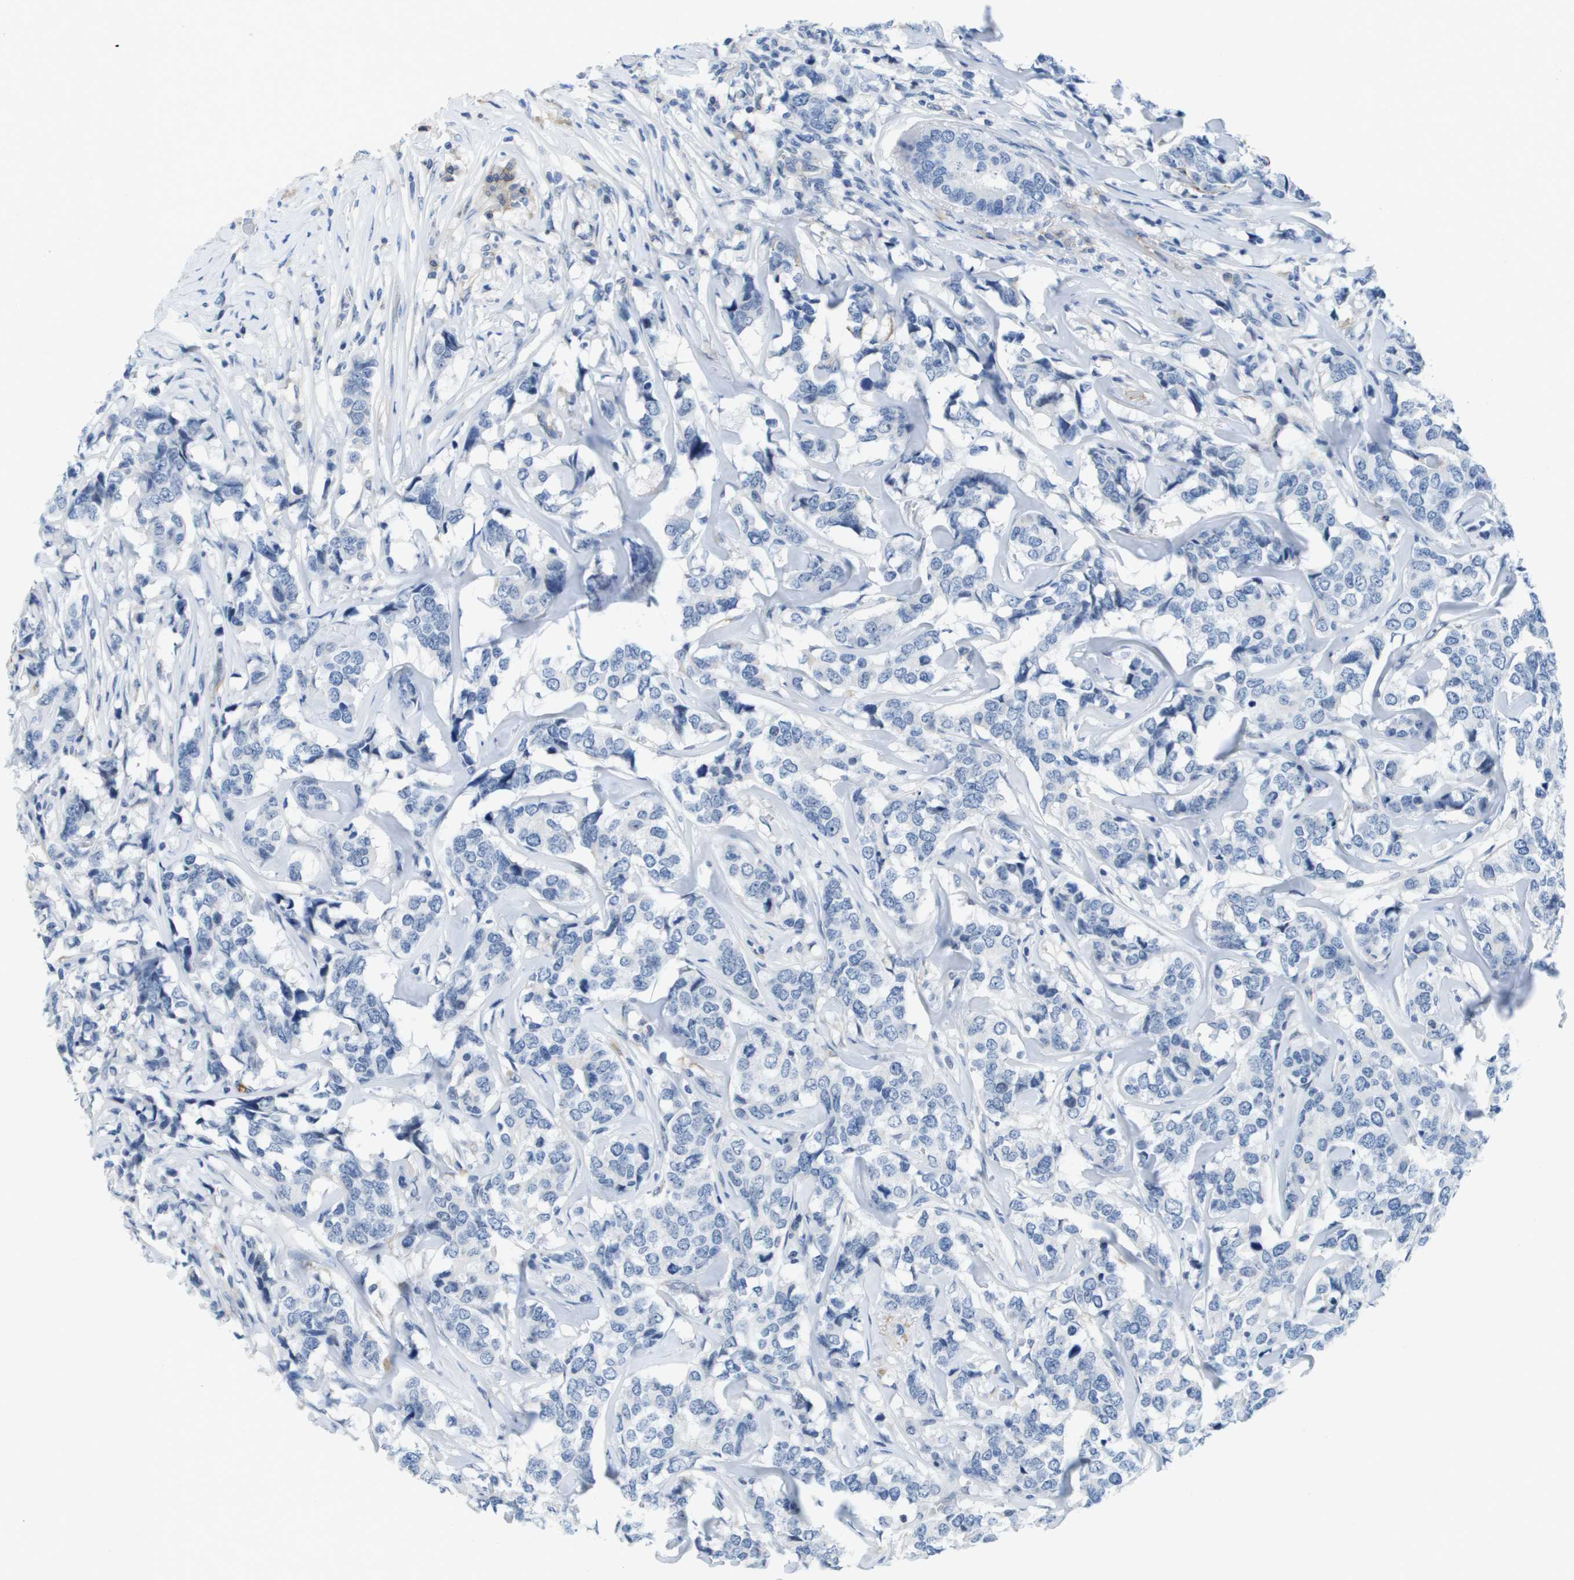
{"staining": {"intensity": "negative", "quantity": "none", "location": "none"}, "tissue": "breast cancer", "cell_type": "Tumor cells", "image_type": "cancer", "snomed": [{"axis": "morphology", "description": "Lobular carcinoma"}, {"axis": "topography", "description": "Breast"}], "caption": "Tumor cells are negative for protein expression in human breast cancer (lobular carcinoma).", "gene": "ITGA6", "patient": {"sex": "female", "age": 59}}